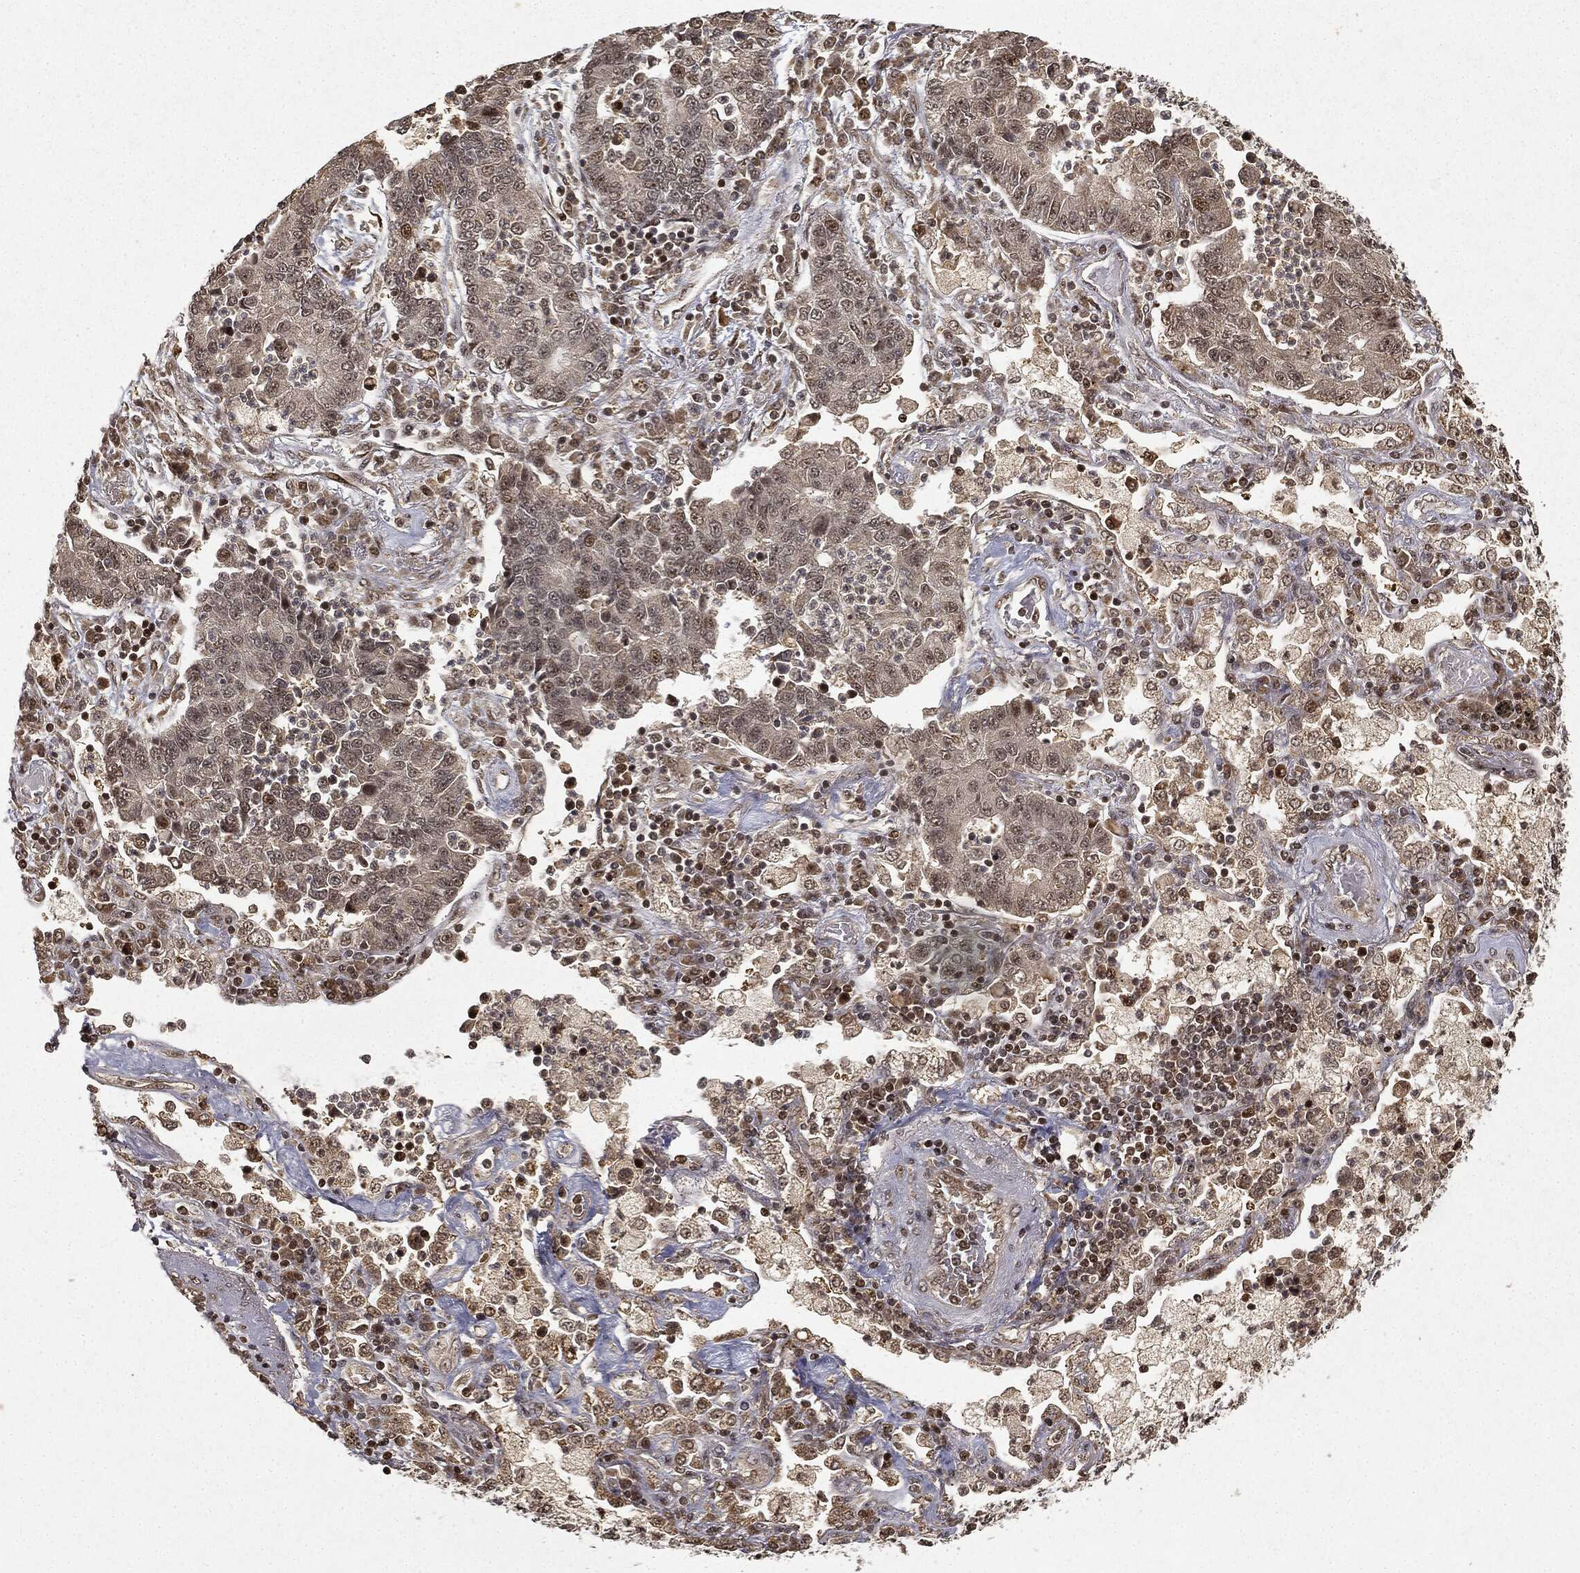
{"staining": {"intensity": "moderate", "quantity": "<25%", "location": "nuclear"}, "tissue": "lung cancer", "cell_type": "Tumor cells", "image_type": "cancer", "snomed": [{"axis": "morphology", "description": "Adenocarcinoma, NOS"}, {"axis": "topography", "description": "Lung"}], "caption": "A high-resolution histopathology image shows immunohistochemistry staining of lung cancer, which shows moderate nuclear expression in about <25% of tumor cells. The staining is performed using DAB (3,3'-diaminobenzidine) brown chromogen to label protein expression. The nuclei are counter-stained blue using hematoxylin.", "gene": "ZNHIT6", "patient": {"sex": "female", "age": 57}}